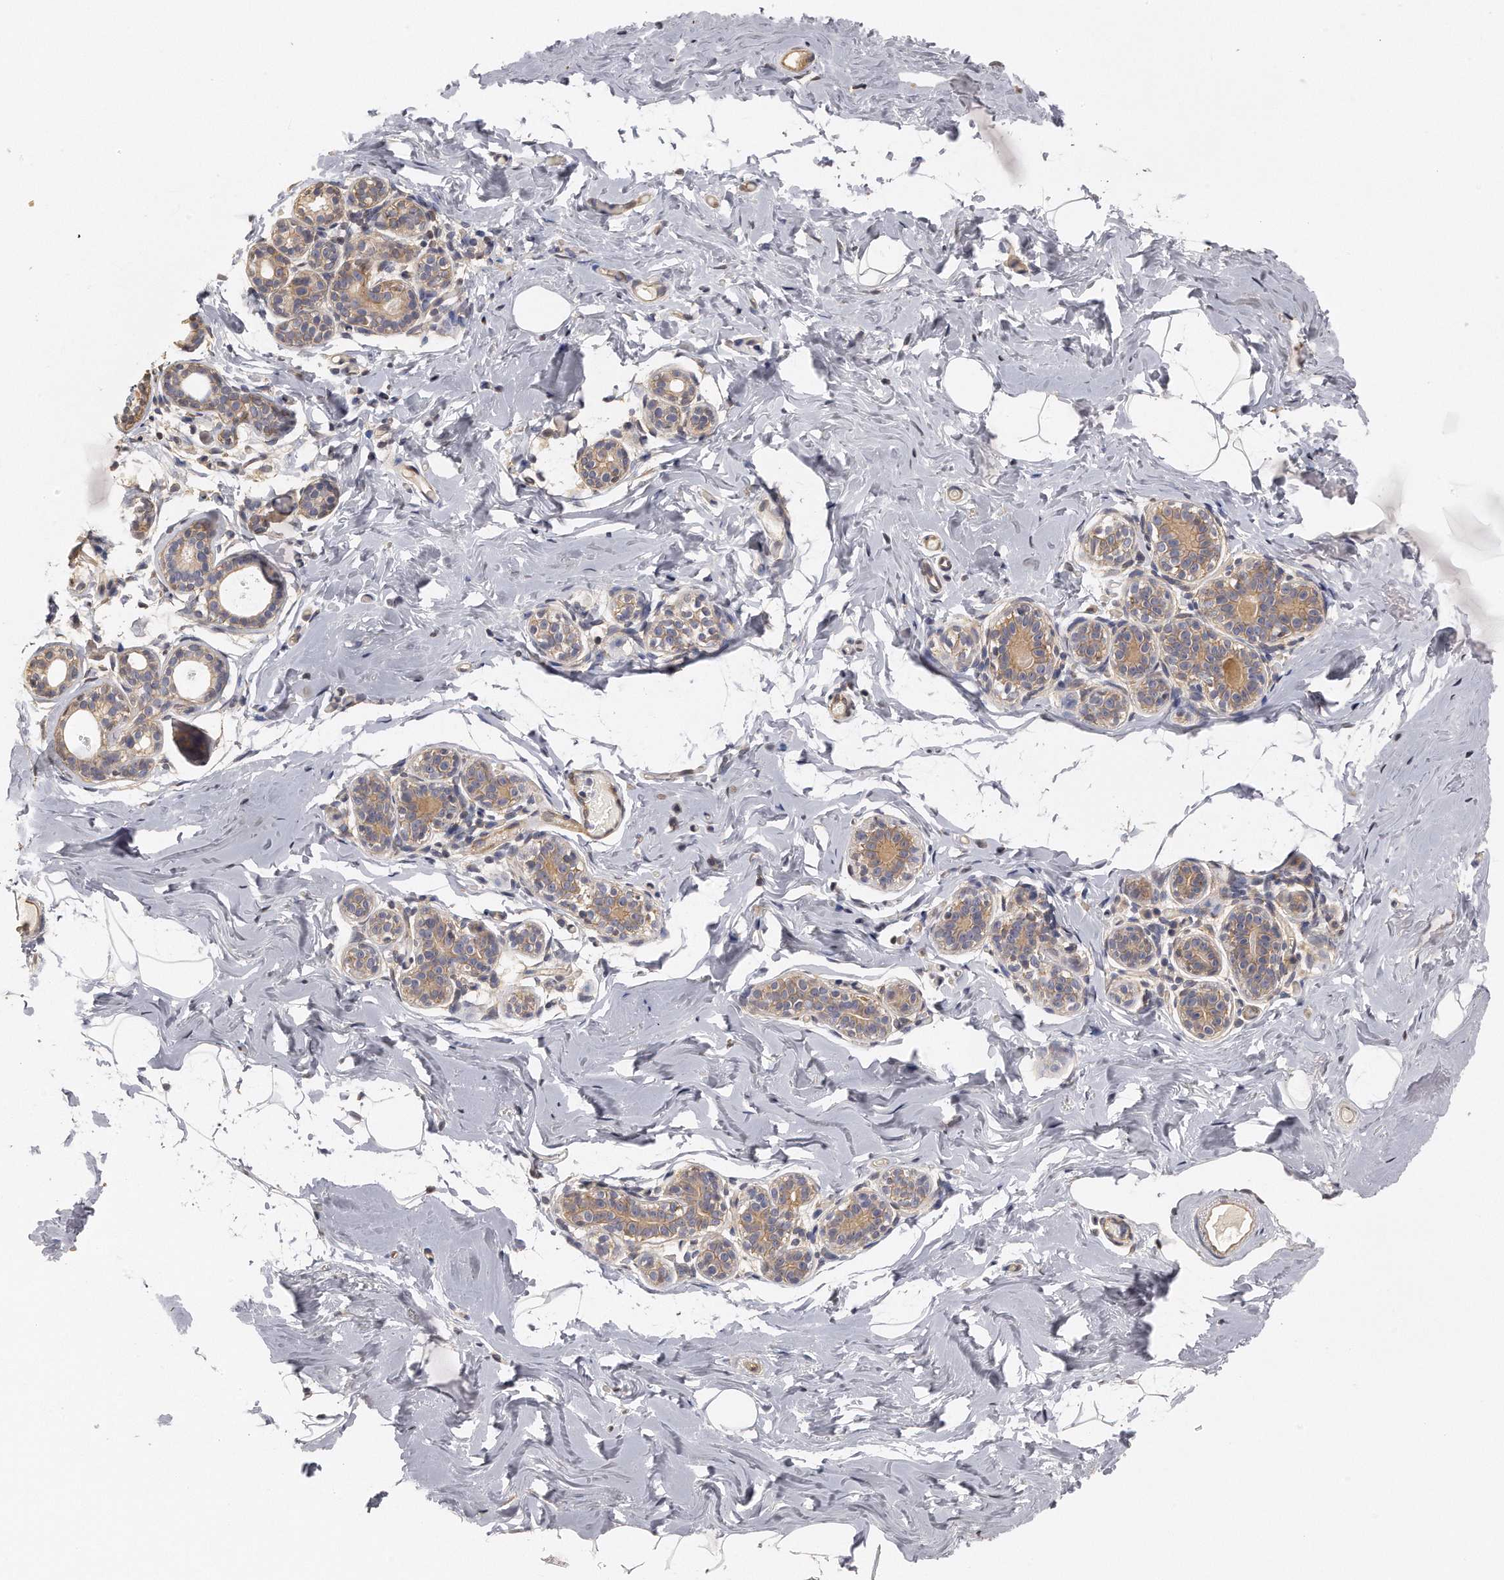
{"staining": {"intensity": "negative", "quantity": "none", "location": "none"}, "tissue": "breast", "cell_type": "Adipocytes", "image_type": "normal", "snomed": [{"axis": "morphology", "description": "Normal tissue, NOS"}, {"axis": "topography", "description": "Breast"}, {"axis": "topography", "description": "Soft tissue"}], "caption": "The IHC photomicrograph has no significant positivity in adipocytes of breast.", "gene": "CHST7", "patient": {"sex": "female", "age": 75}}